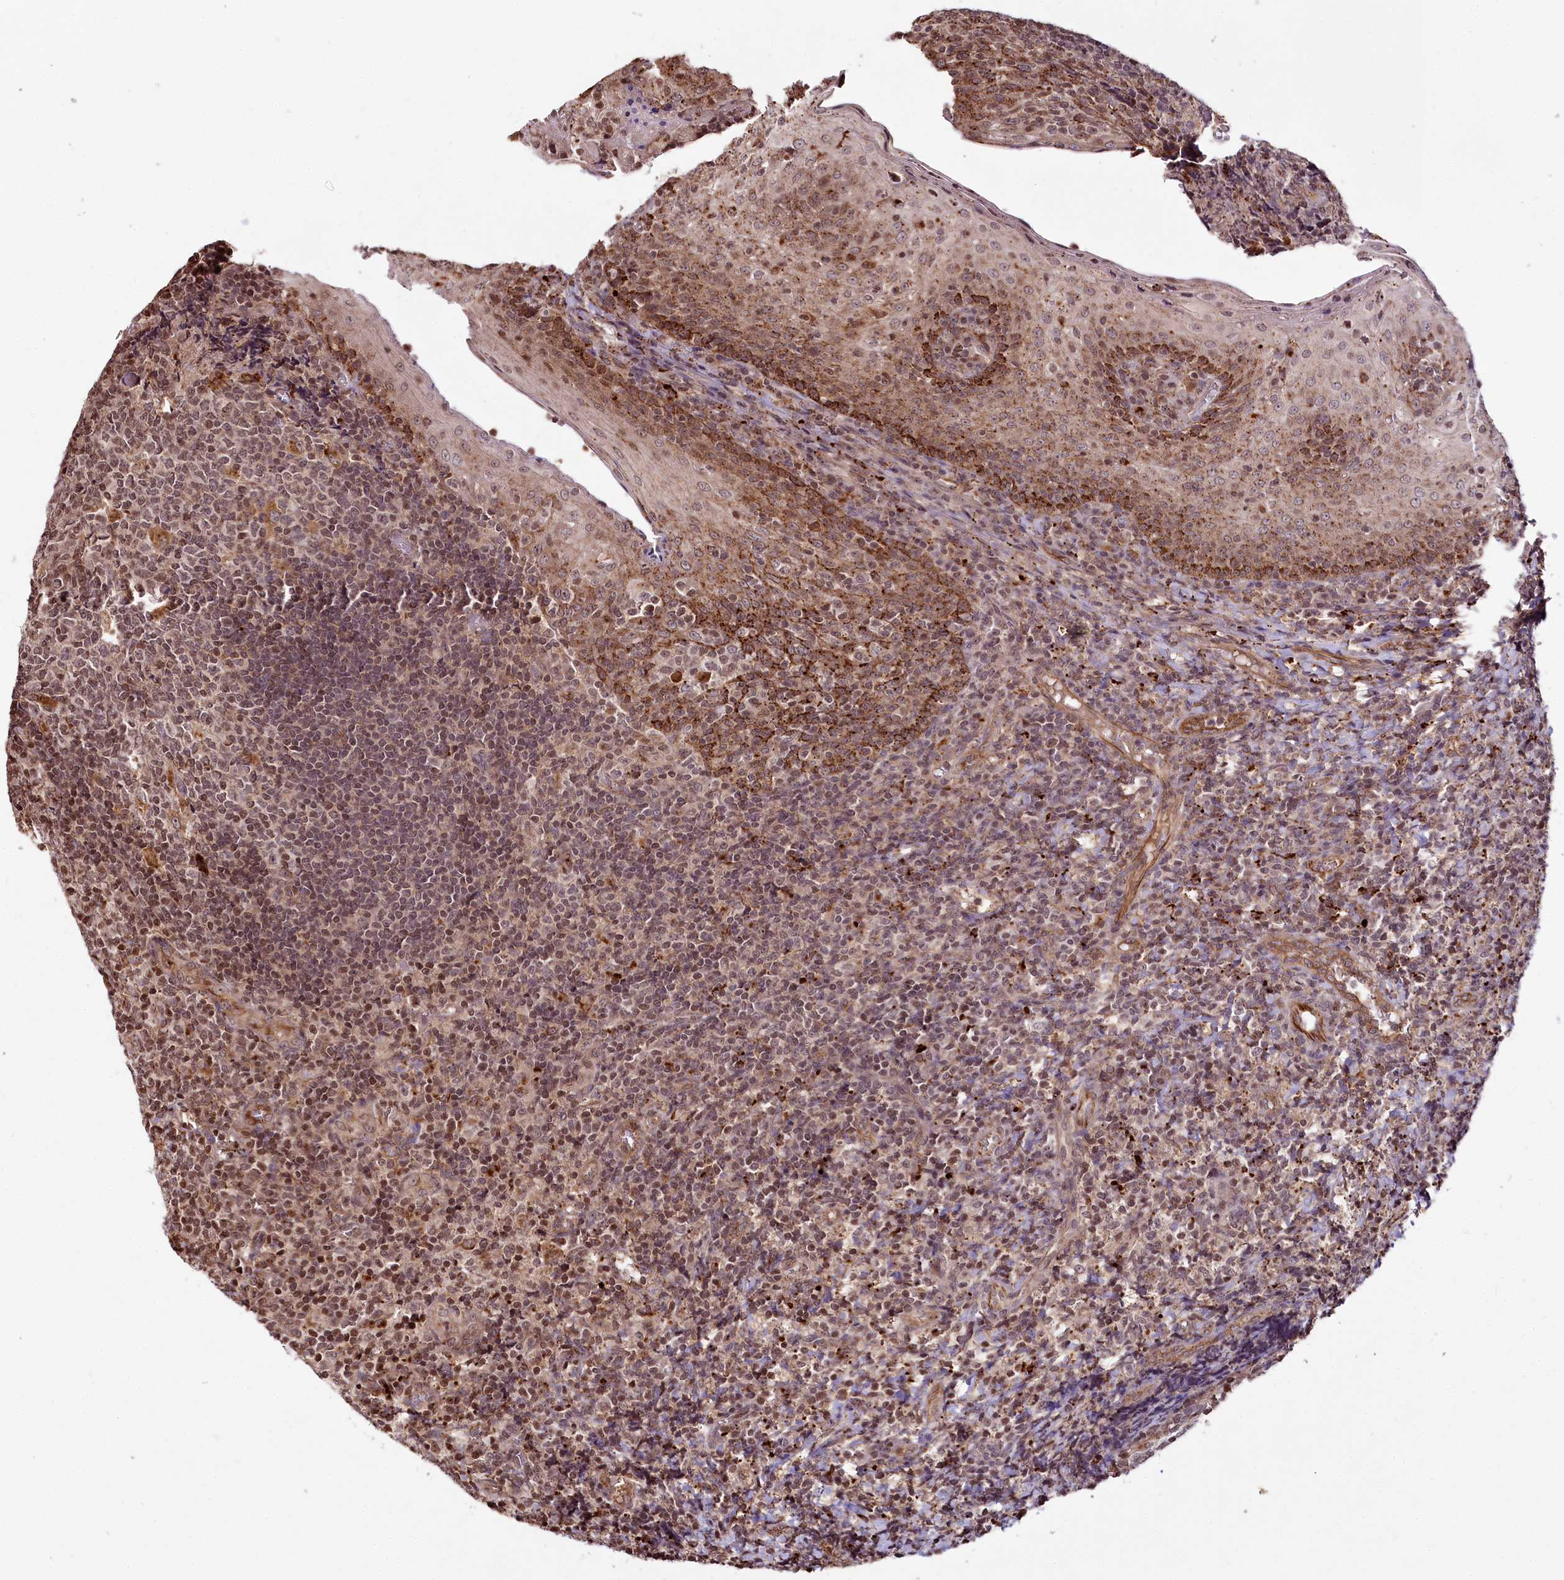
{"staining": {"intensity": "moderate", "quantity": "25%-75%", "location": "nuclear"}, "tissue": "tonsil", "cell_type": "Germinal center cells", "image_type": "normal", "snomed": [{"axis": "morphology", "description": "Normal tissue, NOS"}, {"axis": "topography", "description": "Tonsil"}], "caption": "IHC micrograph of benign tonsil: tonsil stained using immunohistochemistry (IHC) exhibits medium levels of moderate protein expression localized specifically in the nuclear of germinal center cells, appearing as a nuclear brown color.", "gene": "HOXC8", "patient": {"sex": "female", "age": 19}}